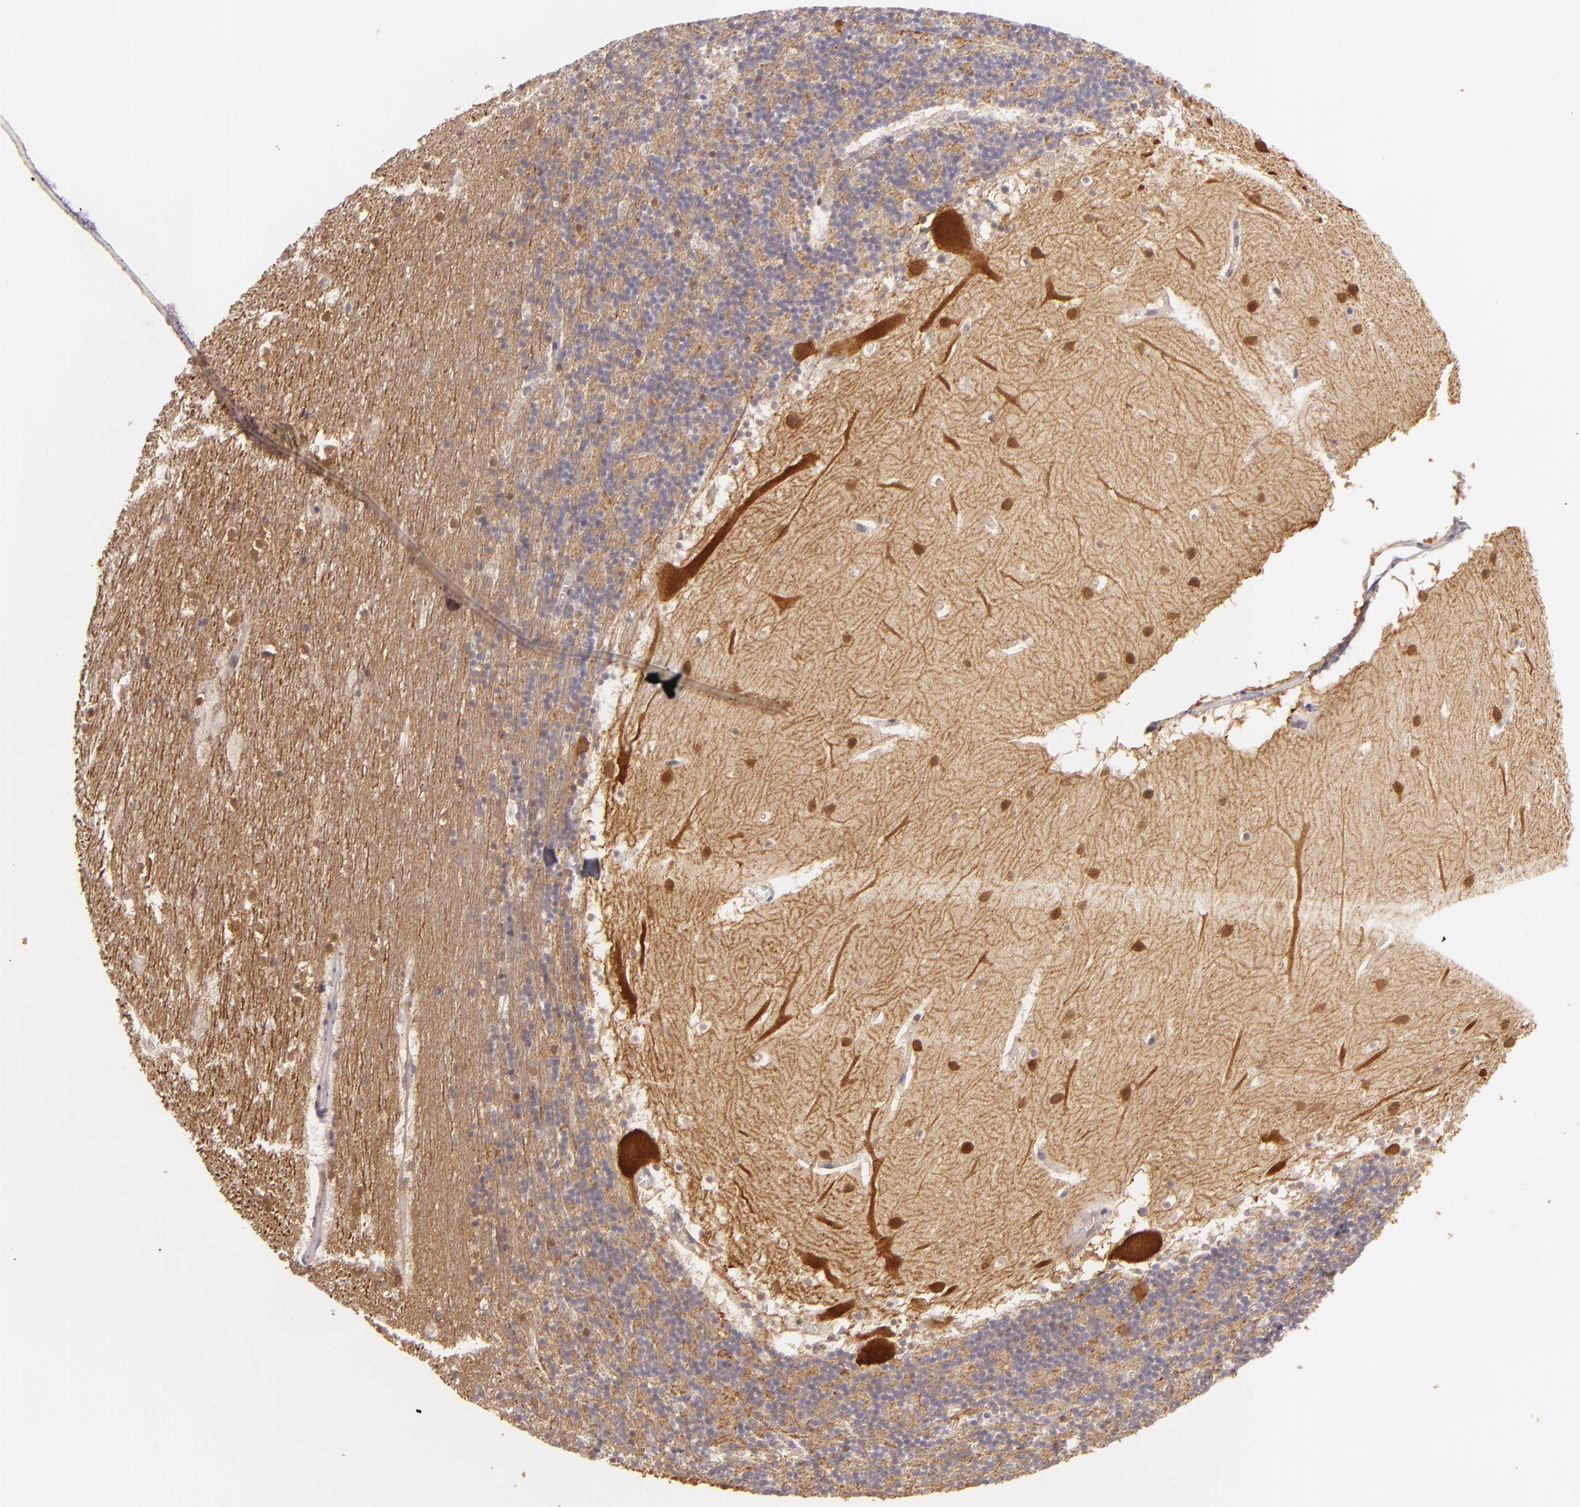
{"staining": {"intensity": "negative", "quantity": "none", "location": "none"}, "tissue": "cerebellum", "cell_type": "Cells in granular layer", "image_type": "normal", "snomed": [{"axis": "morphology", "description": "Normal tissue, NOS"}, {"axis": "topography", "description": "Cerebellum"}], "caption": "An immunohistochemistry histopathology image of normal cerebellum is shown. There is no staining in cells in granular layer of cerebellum.", "gene": "HSPH1", "patient": {"sex": "male", "age": 45}}